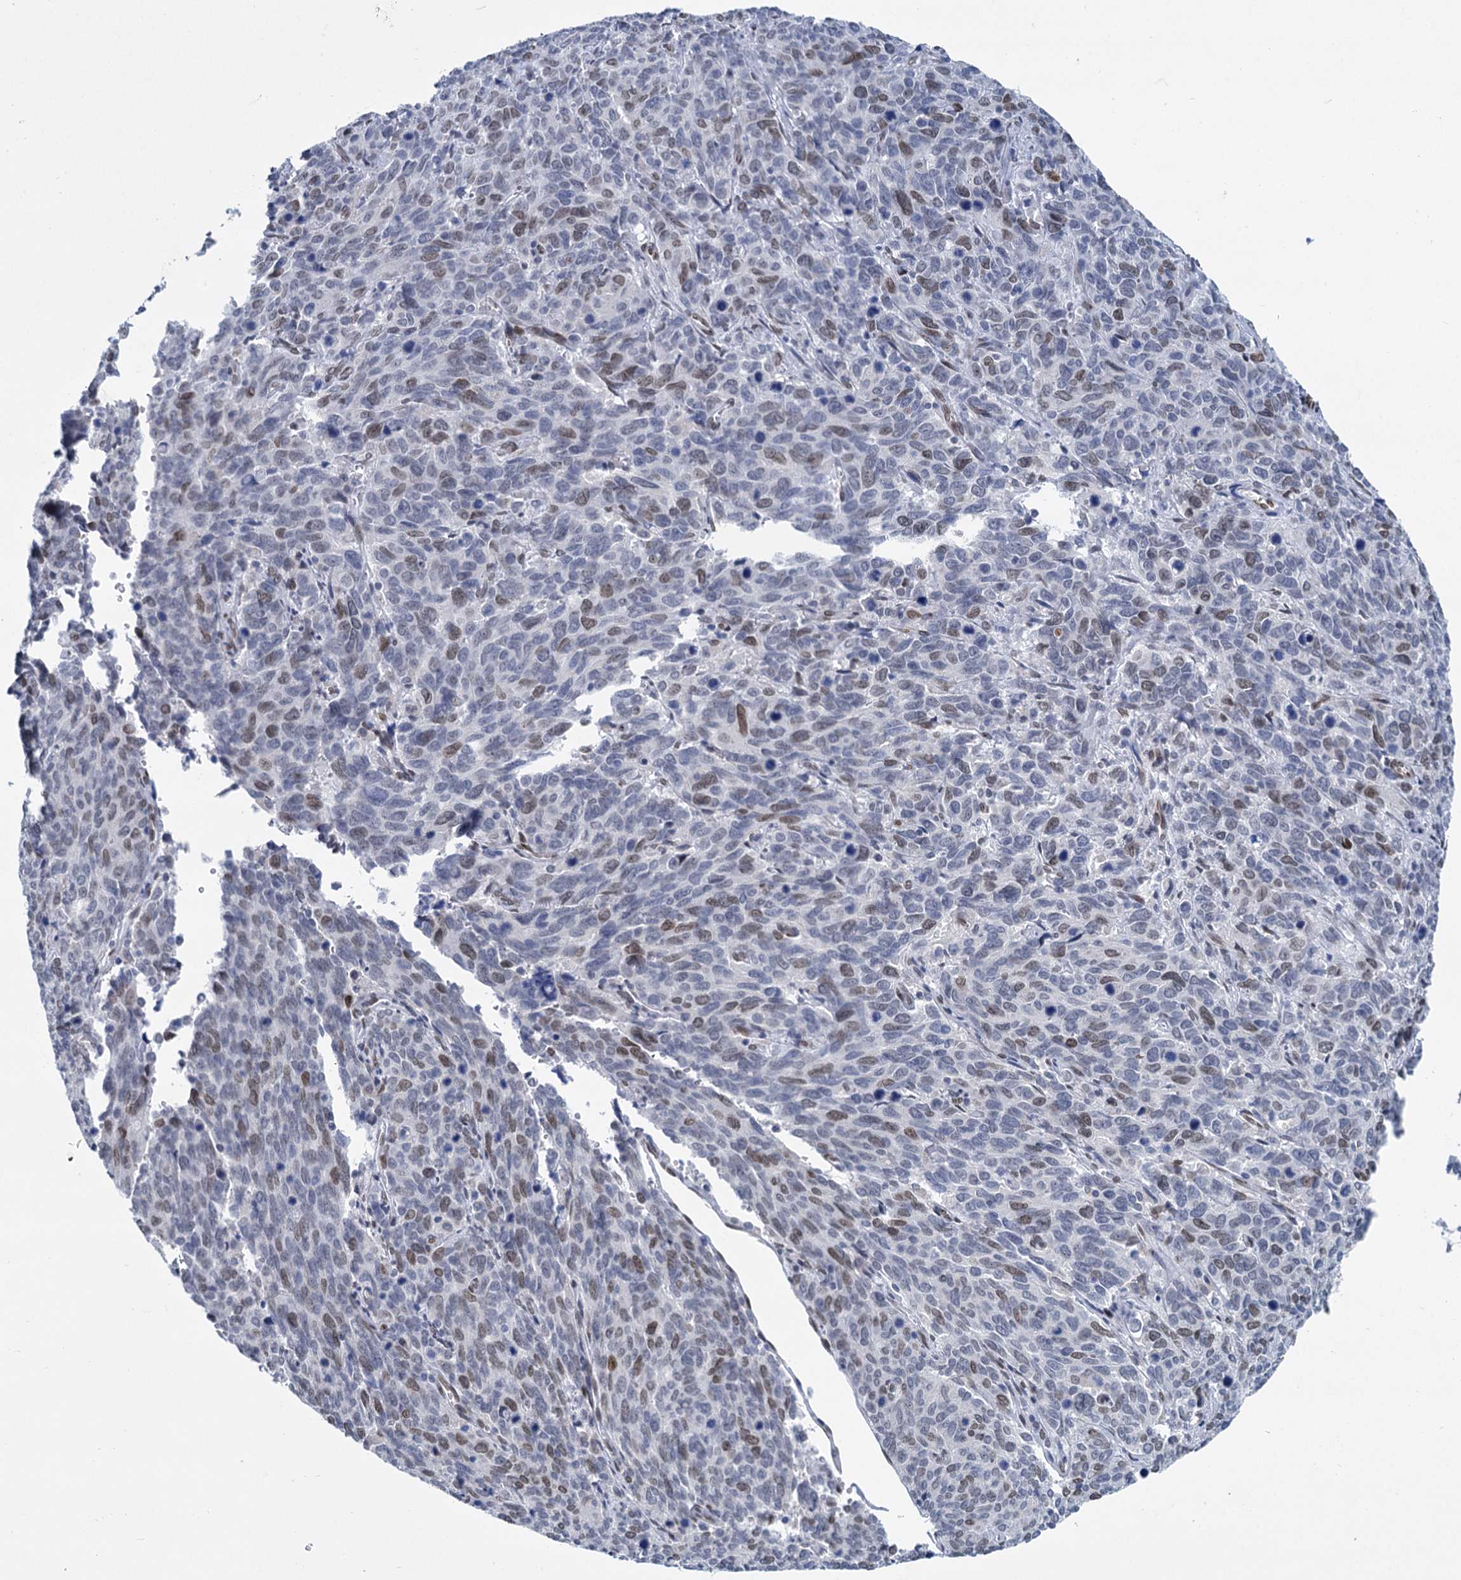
{"staining": {"intensity": "moderate", "quantity": "<25%", "location": "nuclear"}, "tissue": "cervical cancer", "cell_type": "Tumor cells", "image_type": "cancer", "snomed": [{"axis": "morphology", "description": "Squamous cell carcinoma, NOS"}, {"axis": "topography", "description": "Cervix"}], "caption": "Human cervical cancer stained for a protein (brown) exhibits moderate nuclear positive positivity in approximately <25% of tumor cells.", "gene": "PRSS35", "patient": {"sex": "female", "age": 60}}